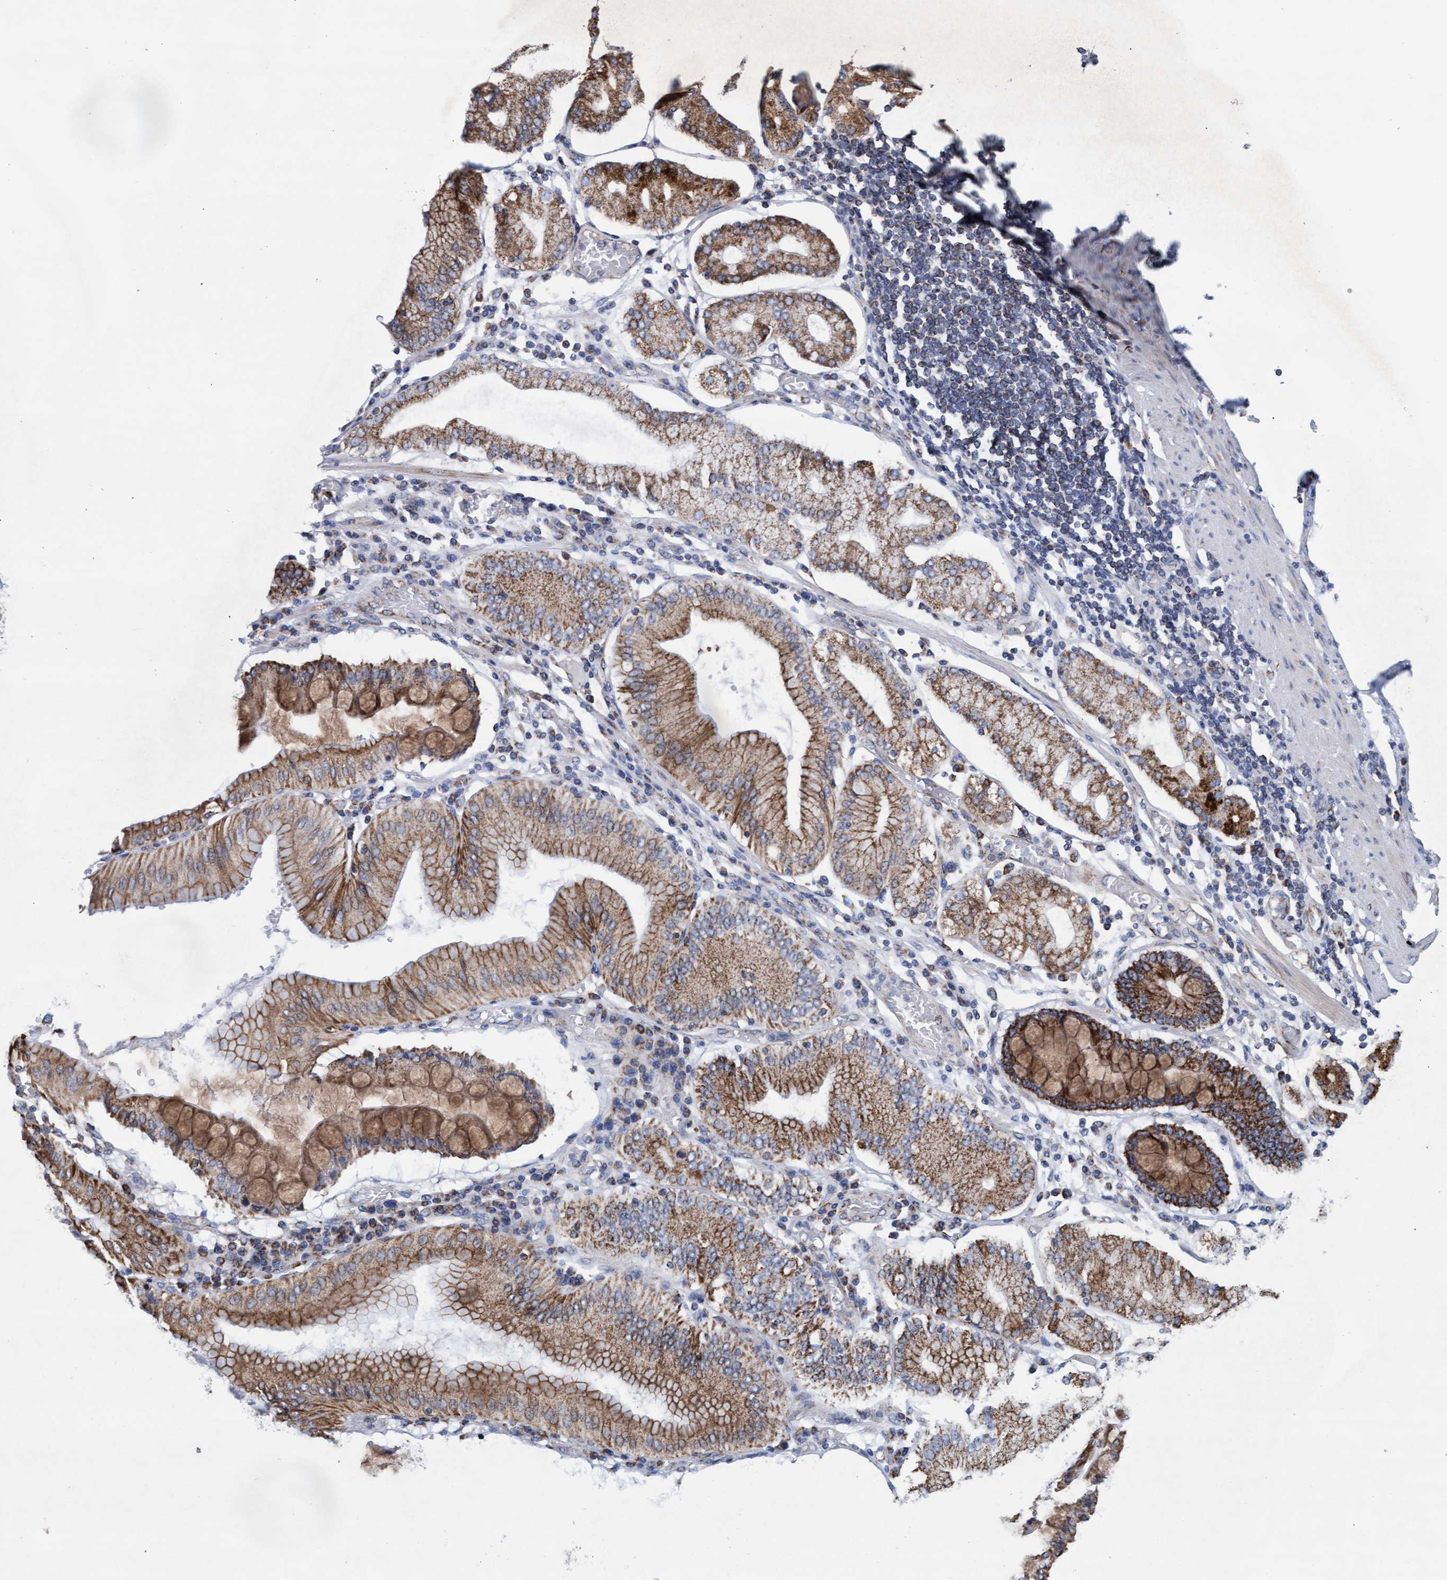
{"staining": {"intensity": "moderate", "quantity": ">75%", "location": "cytoplasmic/membranous"}, "tissue": "stomach cancer", "cell_type": "Tumor cells", "image_type": "cancer", "snomed": [{"axis": "morphology", "description": "Adenocarcinoma, NOS"}, {"axis": "topography", "description": "Stomach"}], "caption": "Stomach cancer (adenocarcinoma) stained with immunohistochemistry (IHC) shows moderate cytoplasmic/membranous staining in about >75% of tumor cells. (DAB IHC, brown staining for protein, blue staining for nuclei).", "gene": "MRPL38", "patient": {"sex": "female", "age": 73}}